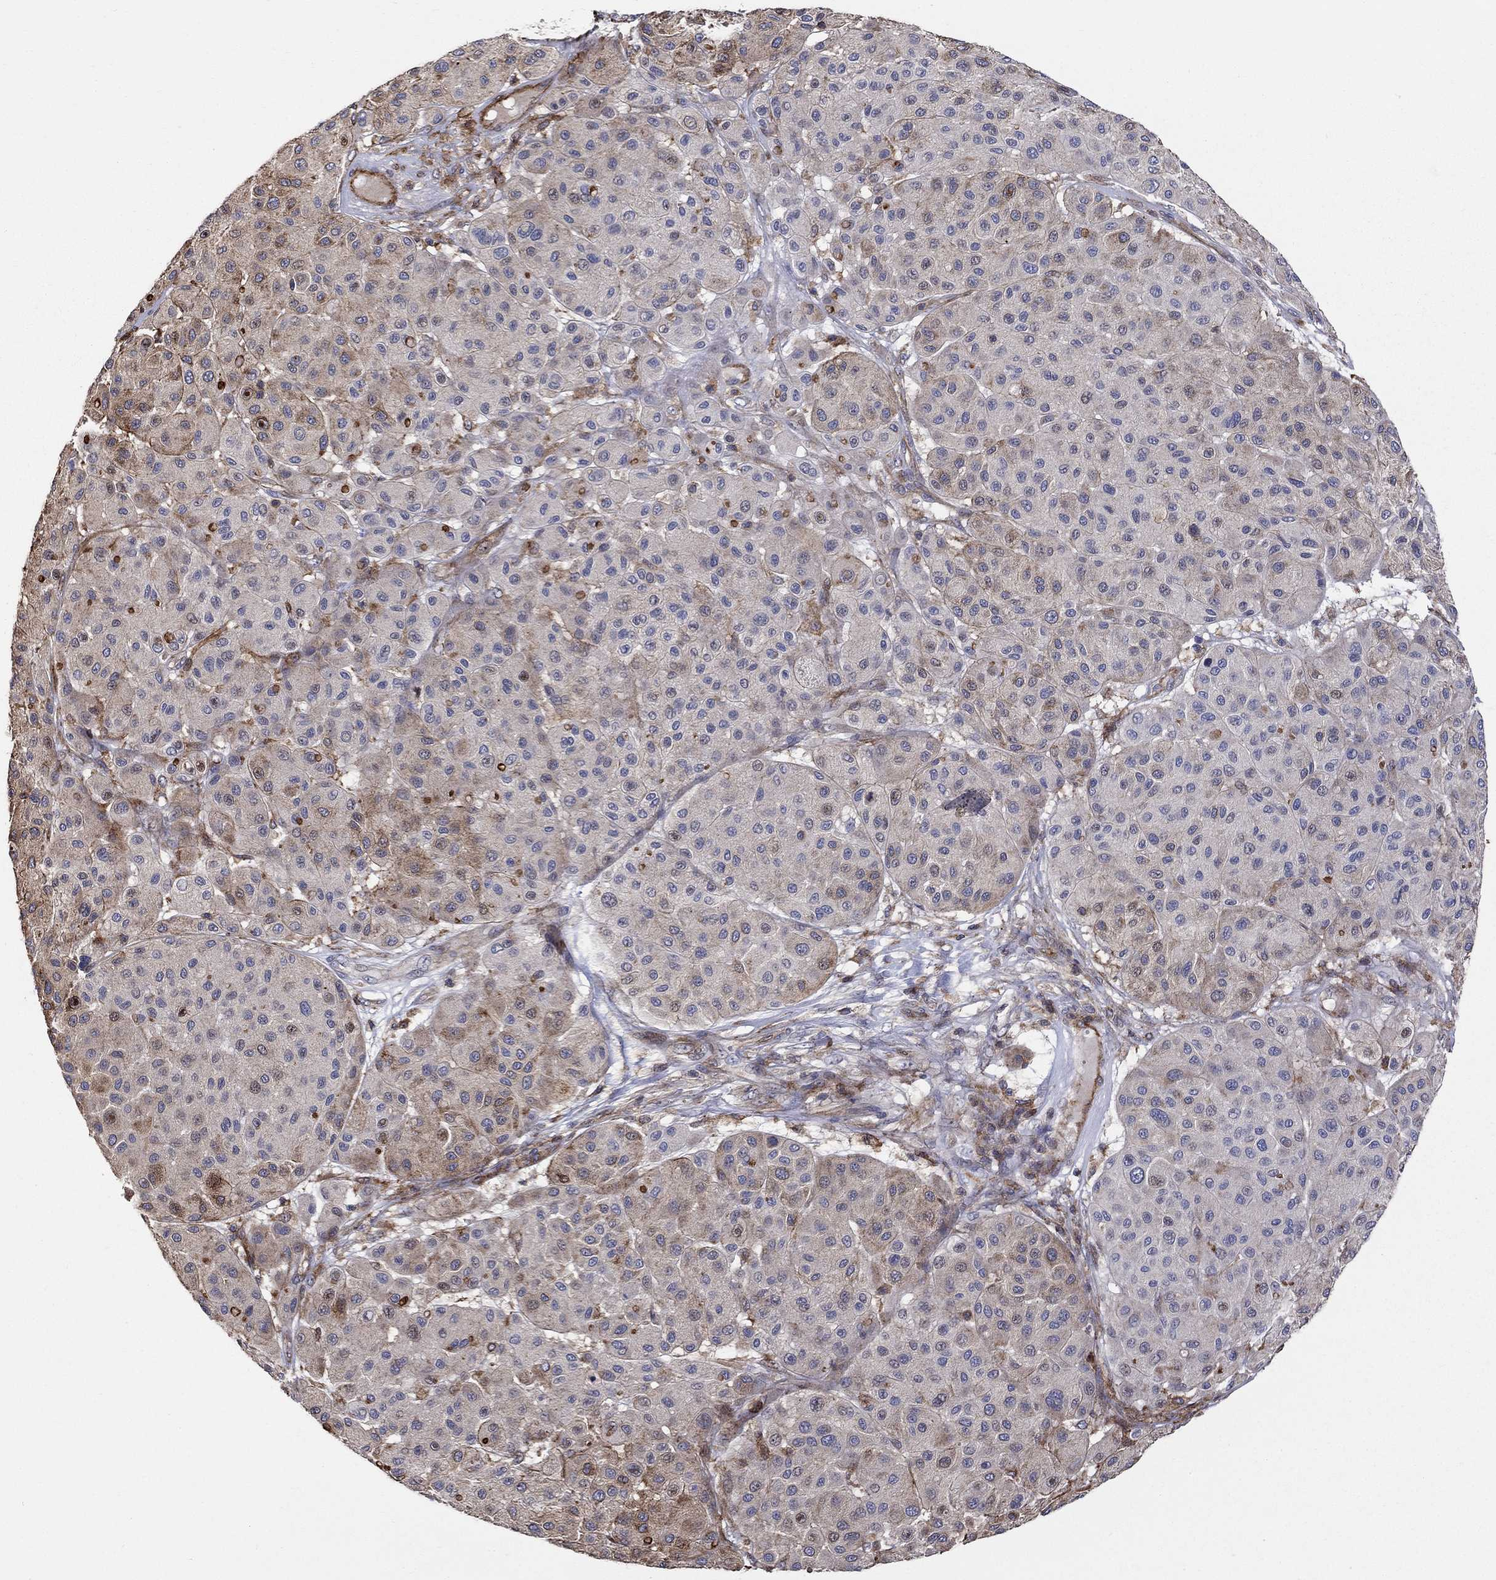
{"staining": {"intensity": "weak", "quantity": "25%-75%", "location": "cytoplasmic/membranous"}, "tissue": "melanoma", "cell_type": "Tumor cells", "image_type": "cancer", "snomed": [{"axis": "morphology", "description": "Malignant melanoma, Metastatic site"}, {"axis": "topography", "description": "Smooth muscle"}], "caption": "Human melanoma stained with a protein marker reveals weak staining in tumor cells.", "gene": "NPHP1", "patient": {"sex": "male", "age": 41}}